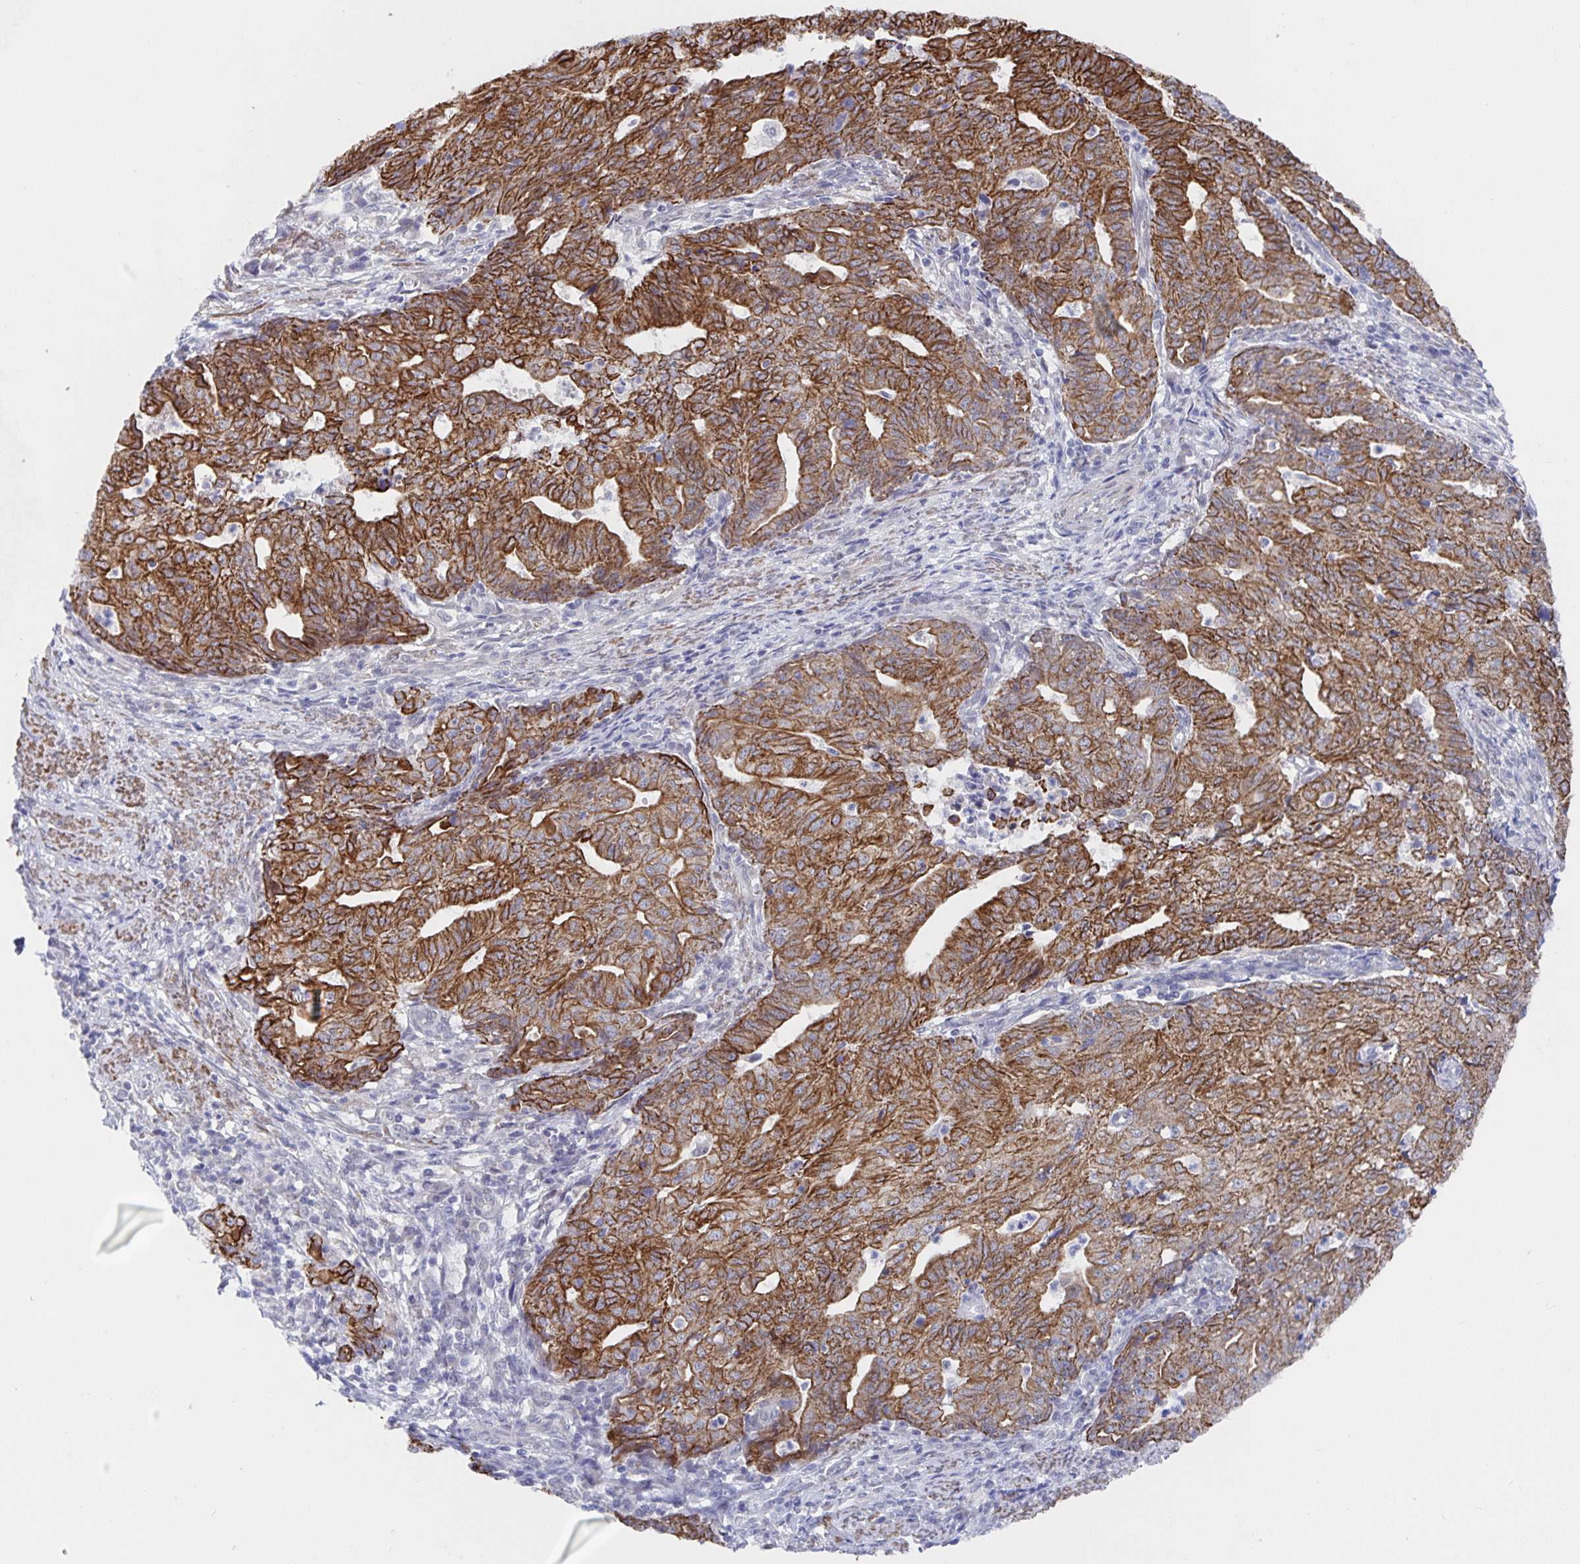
{"staining": {"intensity": "moderate", "quantity": ">75%", "location": "cytoplasmic/membranous"}, "tissue": "endometrial cancer", "cell_type": "Tumor cells", "image_type": "cancer", "snomed": [{"axis": "morphology", "description": "Adenocarcinoma, NOS"}, {"axis": "topography", "description": "Endometrium"}], "caption": "Tumor cells show moderate cytoplasmic/membranous staining in about >75% of cells in adenocarcinoma (endometrial).", "gene": "ZIK1", "patient": {"sex": "female", "age": 82}}